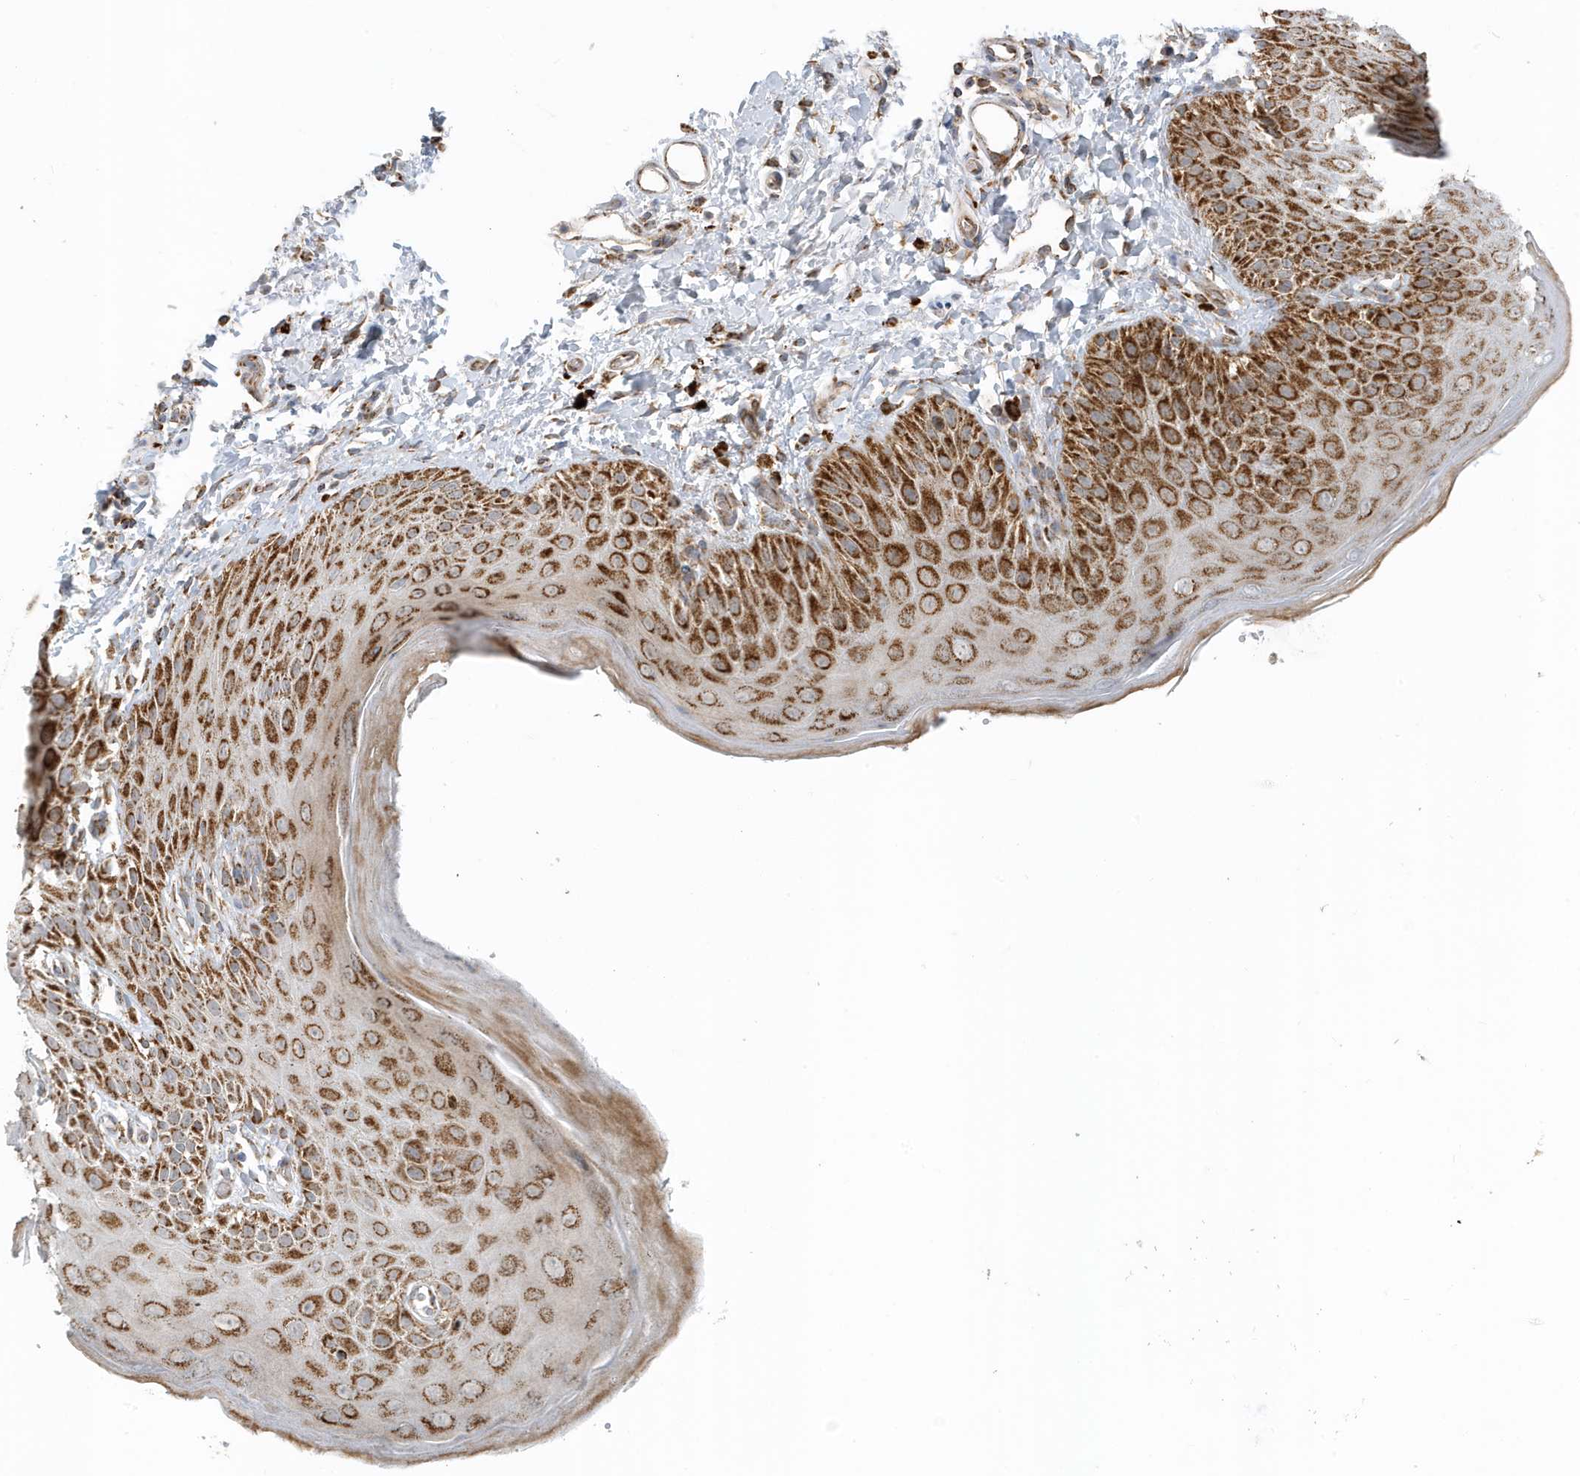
{"staining": {"intensity": "strong", "quantity": ">75%", "location": "cytoplasmic/membranous"}, "tissue": "skin", "cell_type": "Epidermal cells", "image_type": "normal", "snomed": [{"axis": "morphology", "description": "Normal tissue, NOS"}, {"axis": "topography", "description": "Anal"}], "caption": "About >75% of epidermal cells in benign human skin exhibit strong cytoplasmic/membranous protein positivity as visualized by brown immunohistochemical staining.", "gene": "MAN1A1", "patient": {"sex": "male", "age": 44}}